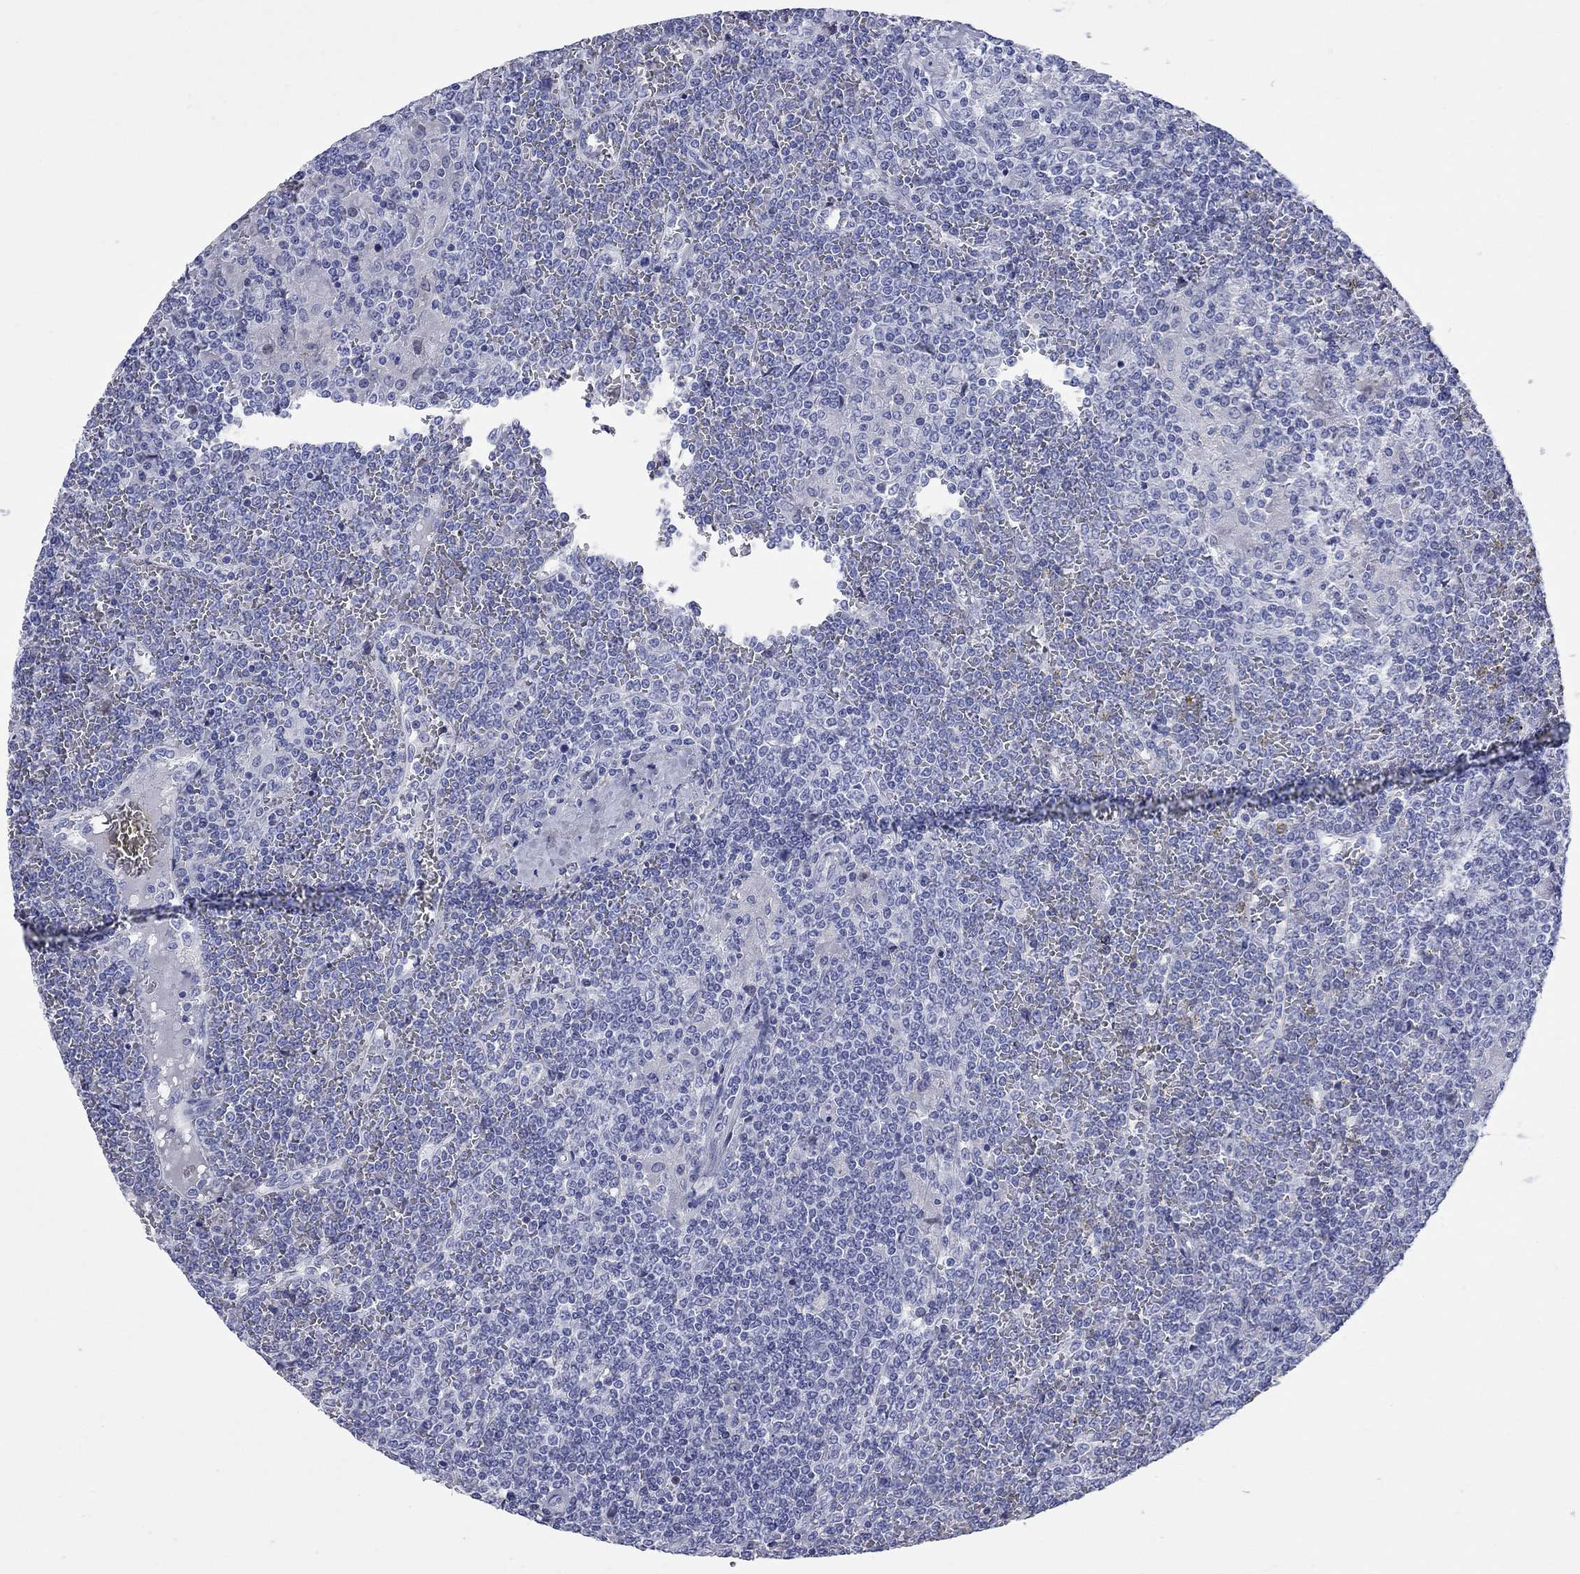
{"staining": {"intensity": "negative", "quantity": "none", "location": "none"}, "tissue": "lymphoma", "cell_type": "Tumor cells", "image_type": "cancer", "snomed": [{"axis": "morphology", "description": "Malignant lymphoma, non-Hodgkin's type, Low grade"}, {"axis": "topography", "description": "Spleen"}], "caption": "An immunohistochemistry (IHC) photomicrograph of low-grade malignant lymphoma, non-Hodgkin's type is shown. There is no staining in tumor cells of low-grade malignant lymphoma, non-Hodgkin's type.", "gene": "CCNA1", "patient": {"sex": "female", "age": 19}}